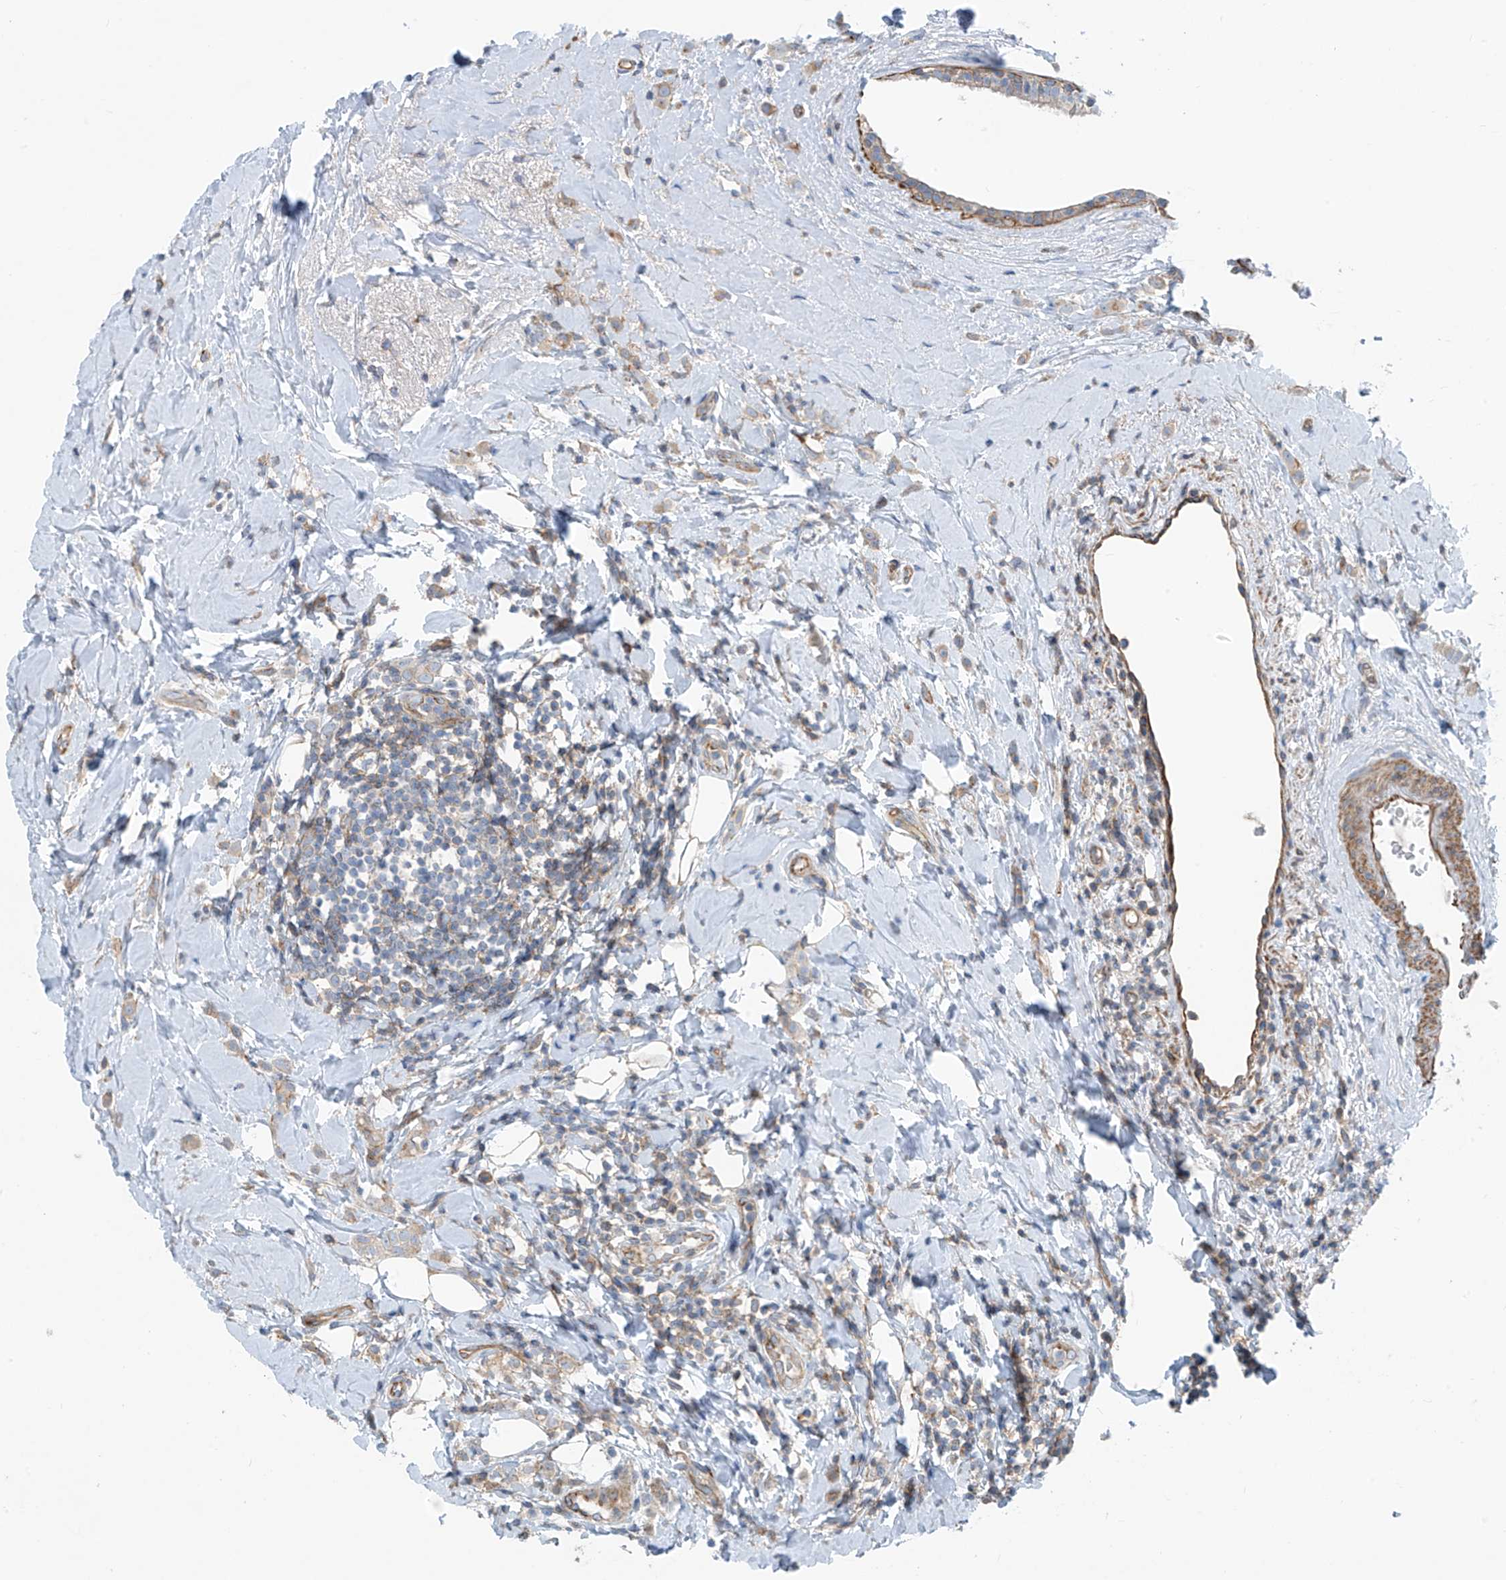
{"staining": {"intensity": "moderate", "quantity": ">75%", "location": "cytoplasmic/membranous"}, "tissue": "breast cancer", "cell_type": "Tumor cells", "image_type": "cancer", "snomed": [{"axis": "morphology", "description": "Lobular carcinoma"}, {"axis": "topography", "description": "Breast"}], "caption": "Immunohistochemistry (IHC) micrograph of neoplastic tissue: lobular carcinoma (breast) stained using immunohistochemistry (IHC) displays medium levels of moderate protein expression localized specifically in the cytoplasmic/membranous of tumor cells, appearing as a cytoplasmic/membranous brown color.", "gene": "SLC1A5", "patient": {"sex": "female", "age": 47}}